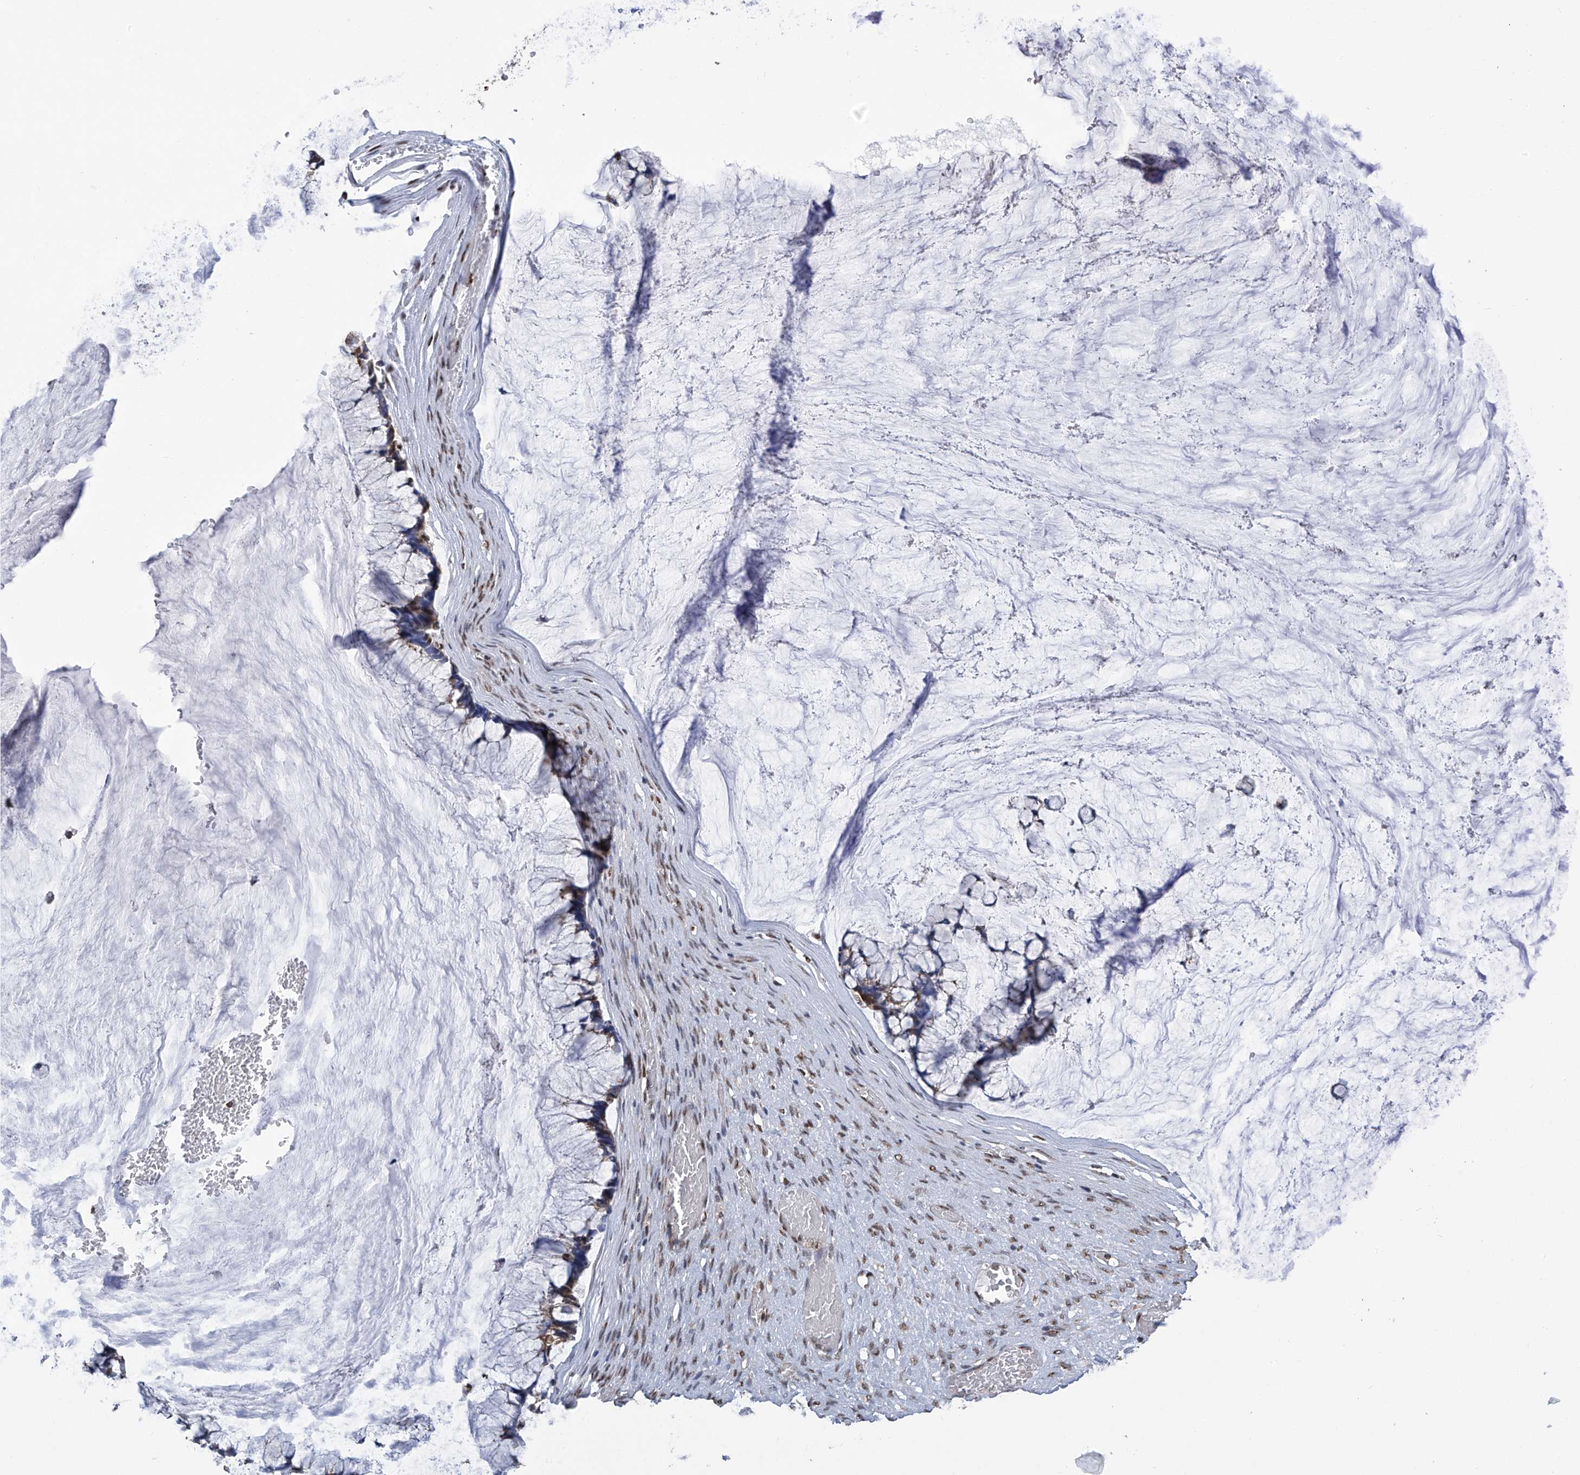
{"staining": {"intensity": "weak", "quantity": "25%-75%", "location": "cytoplasmic/membranous"}, "tissue": "ovarian cancer", "cell_type": "Tumor cells", "image_type": "cancer", "snomed": [{"axis": "morphology", "description": "Cystadenocarcinoma, mucinous, NOS"}, {"axis": "topography", "description": "Ovary"}], "caption": "Weak cytoplasmic/membranous protein staining is present in approximately 25%-75% of tumor cells in ovarian mucinous cystadenocarcinoma.", "gene": "APLF", "patient": {"sex": "female", "age": 42}}